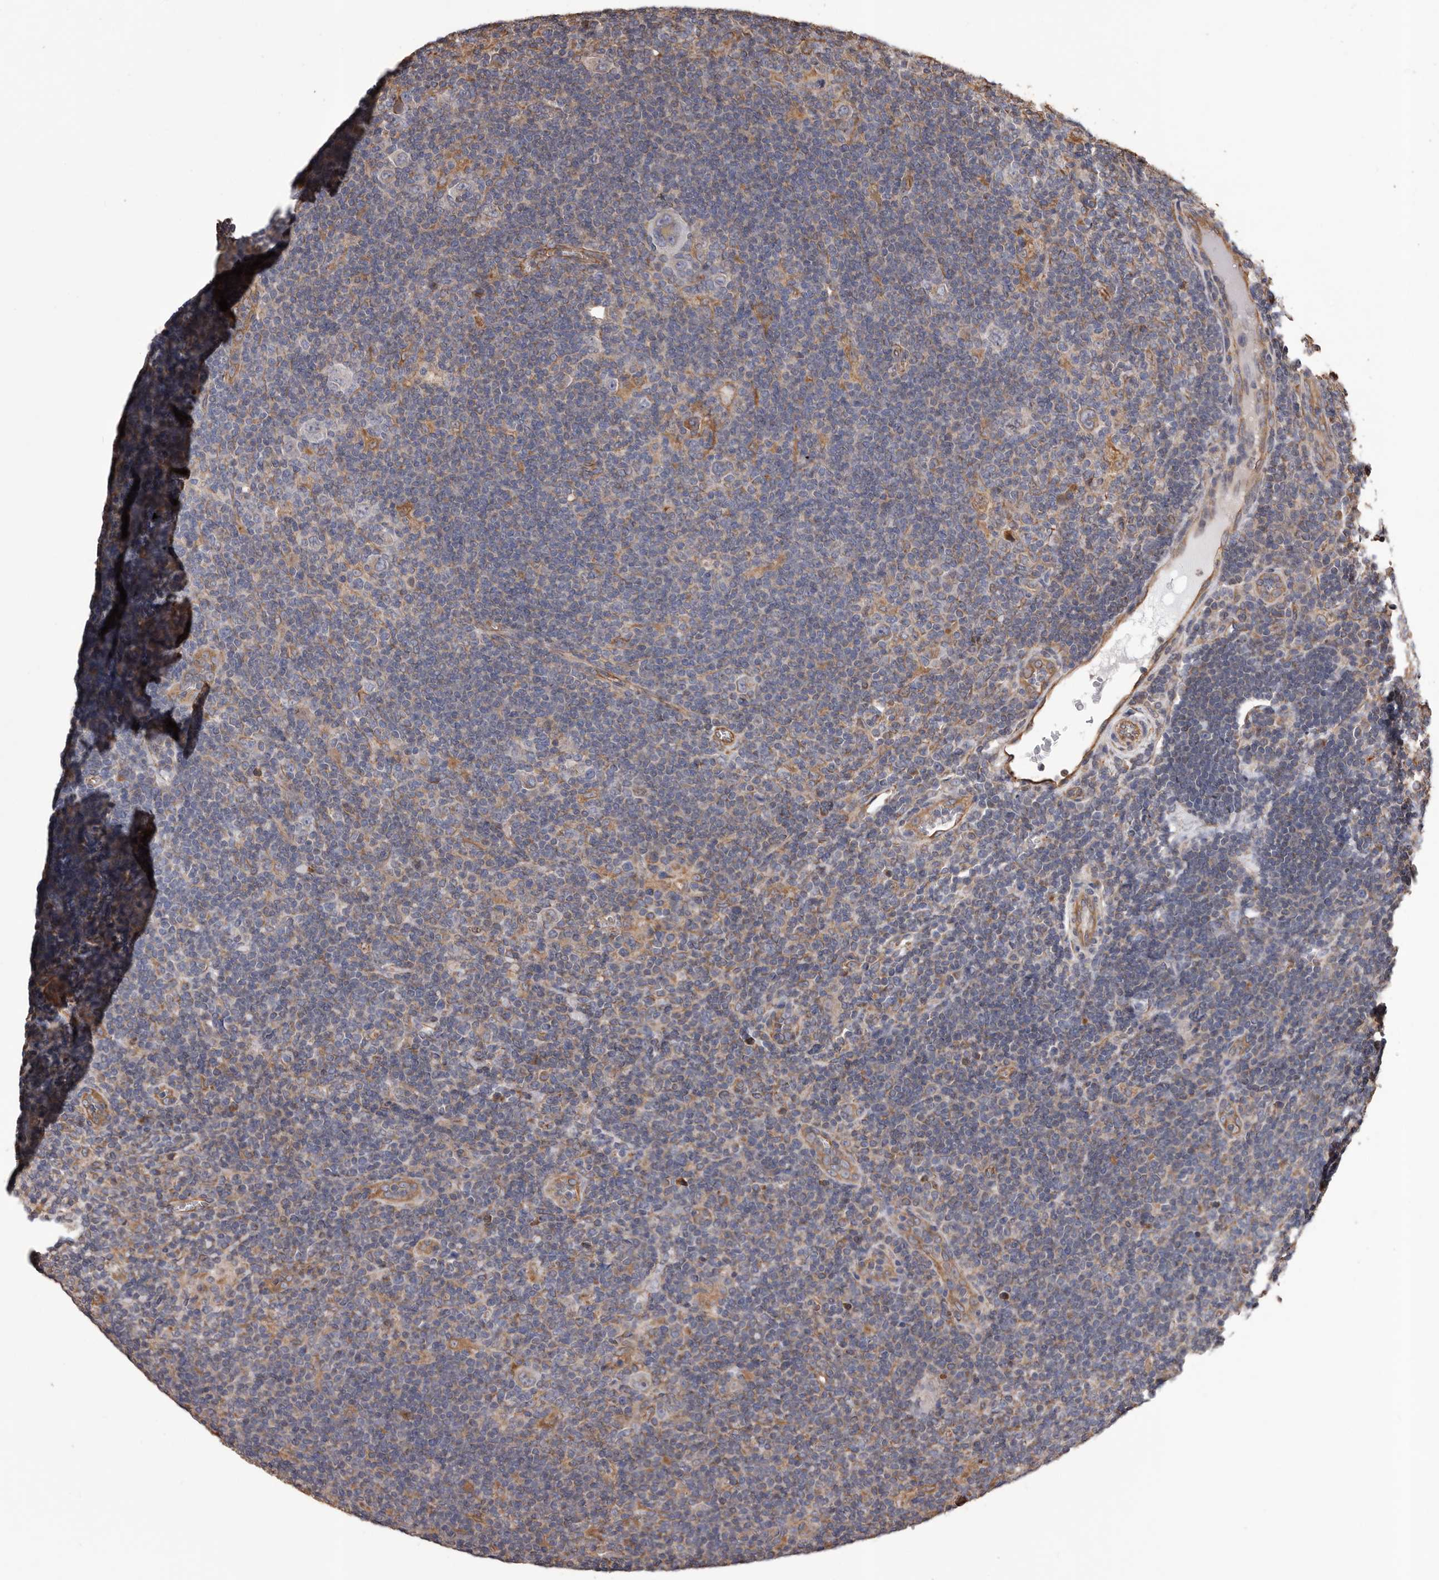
{"staining": {"intensity": "negative", "quantity": "none", "location": "none"}, "tissue": "lymphoma", "cell_type": "Tumor cells", "image_type": "cancer", "snomed": [{"axis": "morphology", "description": "Hodgkin's disease, NOS"}, {"axis": "topography", "description": "Lymph node"}], "caption": "Tumor cells are negative for brown protein staining in lymphoma. Nuclei are stained in blue.", "gene": "CEP104", "patient": {"sex": "female", "age": 57}}